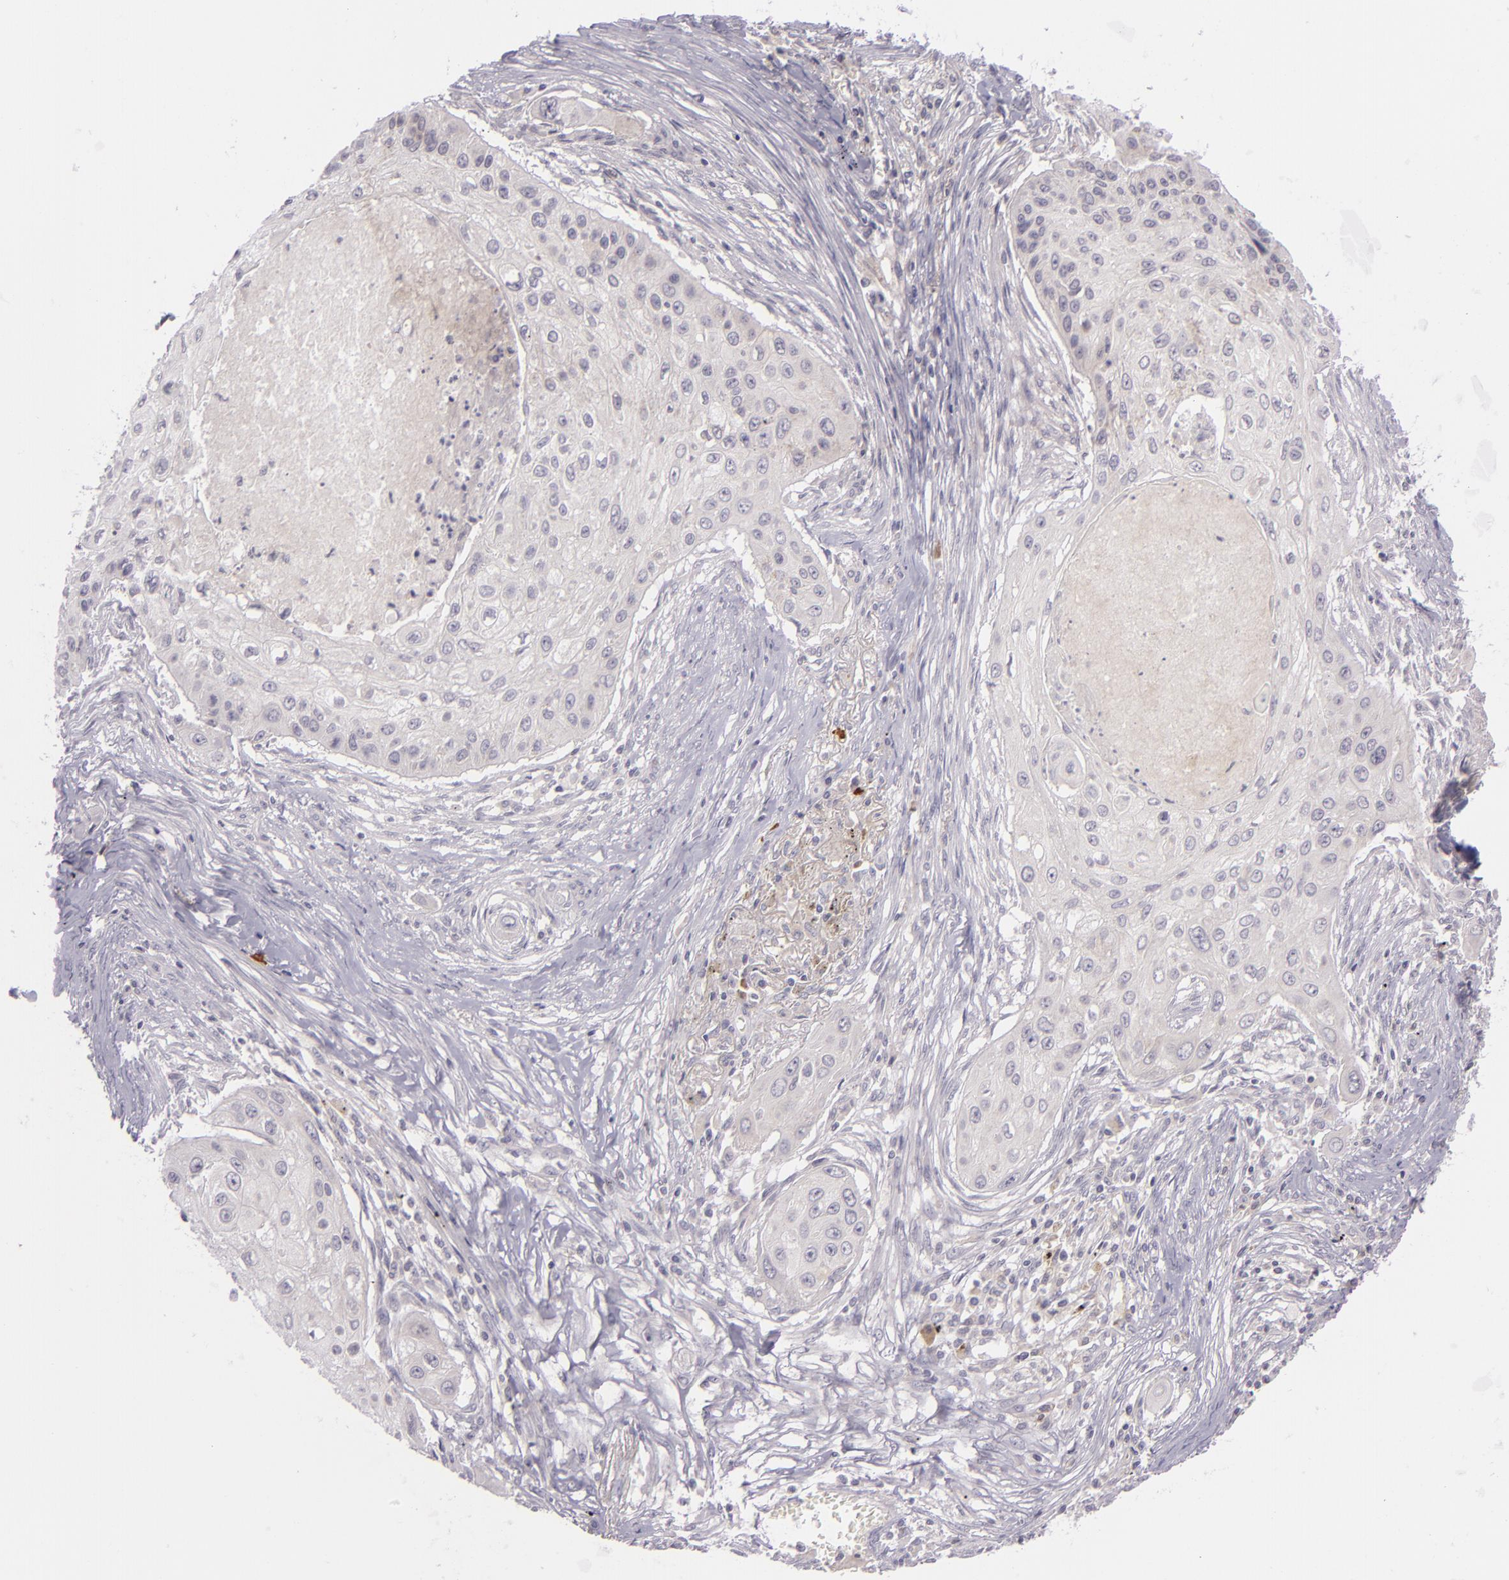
{"staining": {"intensity": "negative", "quantity": "none", "location": "none"}, "tissue": "lung cancer", "cell_type": "Tumor cells", "image_type": "cancer", "snomed": [{"axis": "morphology", "description": "Squamous cell carcinoma, NOS"}, {"axis": "topography", "description": "Lung"}], "caption": "High power microscopy image of an IHC histopathology image of lung cancer, revealing no significant staining in tumor cells. The staining was performed using DAB (3,3'-diaminobenzidine) to visualize the protein expression in brown, while the nuclei were stained in blue with hematoxylin (Magnification: 20x).", "gene": "DAG1", "patient": {"sex": "male", "age": 71}}